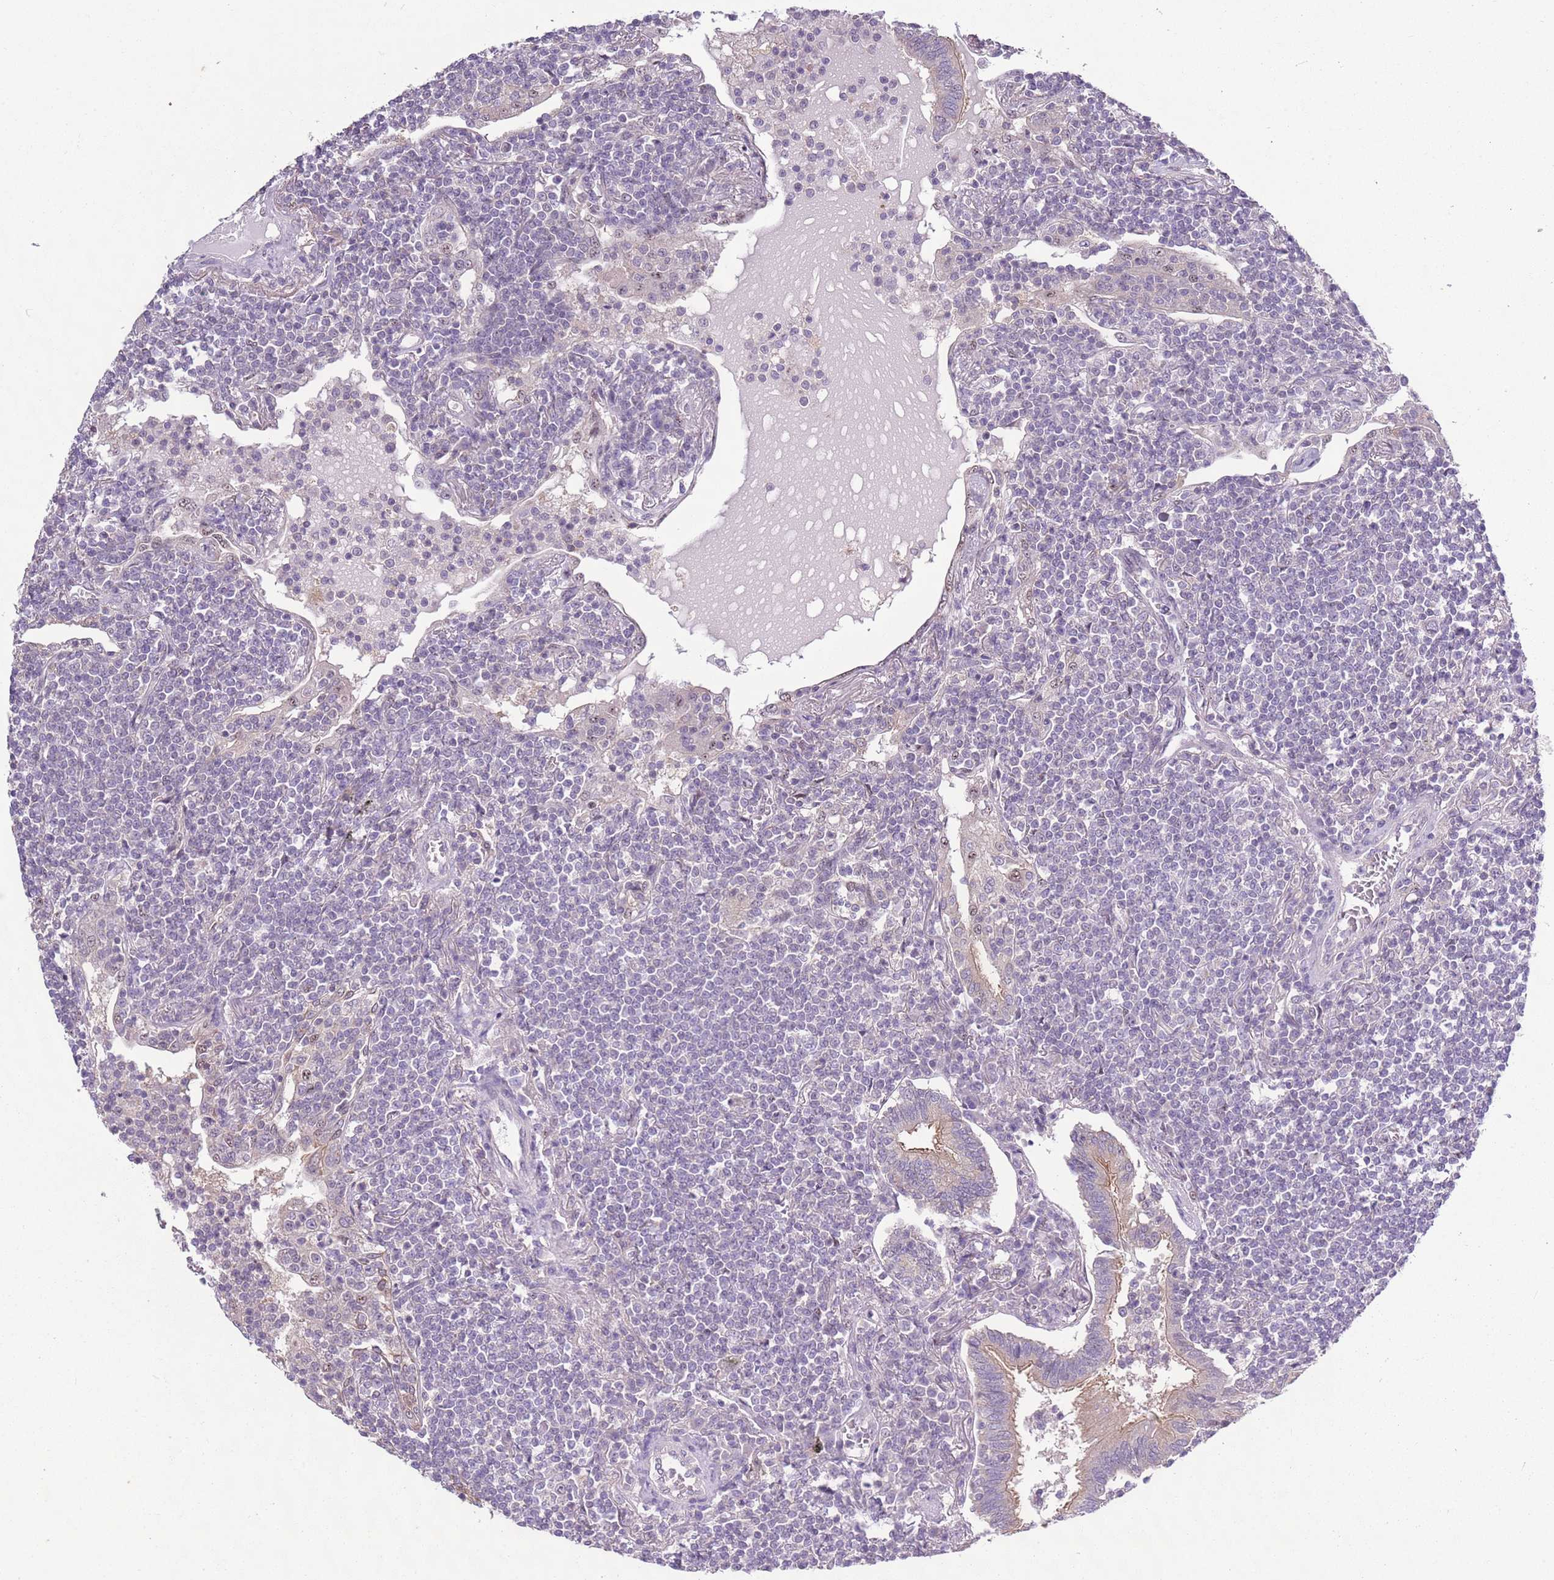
{"staining": {"intensity": "negative", "quantity": "none", "location": "none"}, "tissue": "lymphoma", "cell_type": "Tumor cells", "image_type": "cancer", "snomed": [{"axis": "morphology", "description": "Malignant lymphoma, non-Hodgkin's type, Low grade"}, {"axis": "topography", "description": "Lung"}], "caption": "Immunohistochemistry (IHC) micrograph of neoplastic tissue: low-grade malignant lymphoma, non-Hodgkin's type stained with DAB displays no significant protein positivity in tumor cells.", "gene": "CAPN9", "patient": {"sex": "female", "age": 71}}